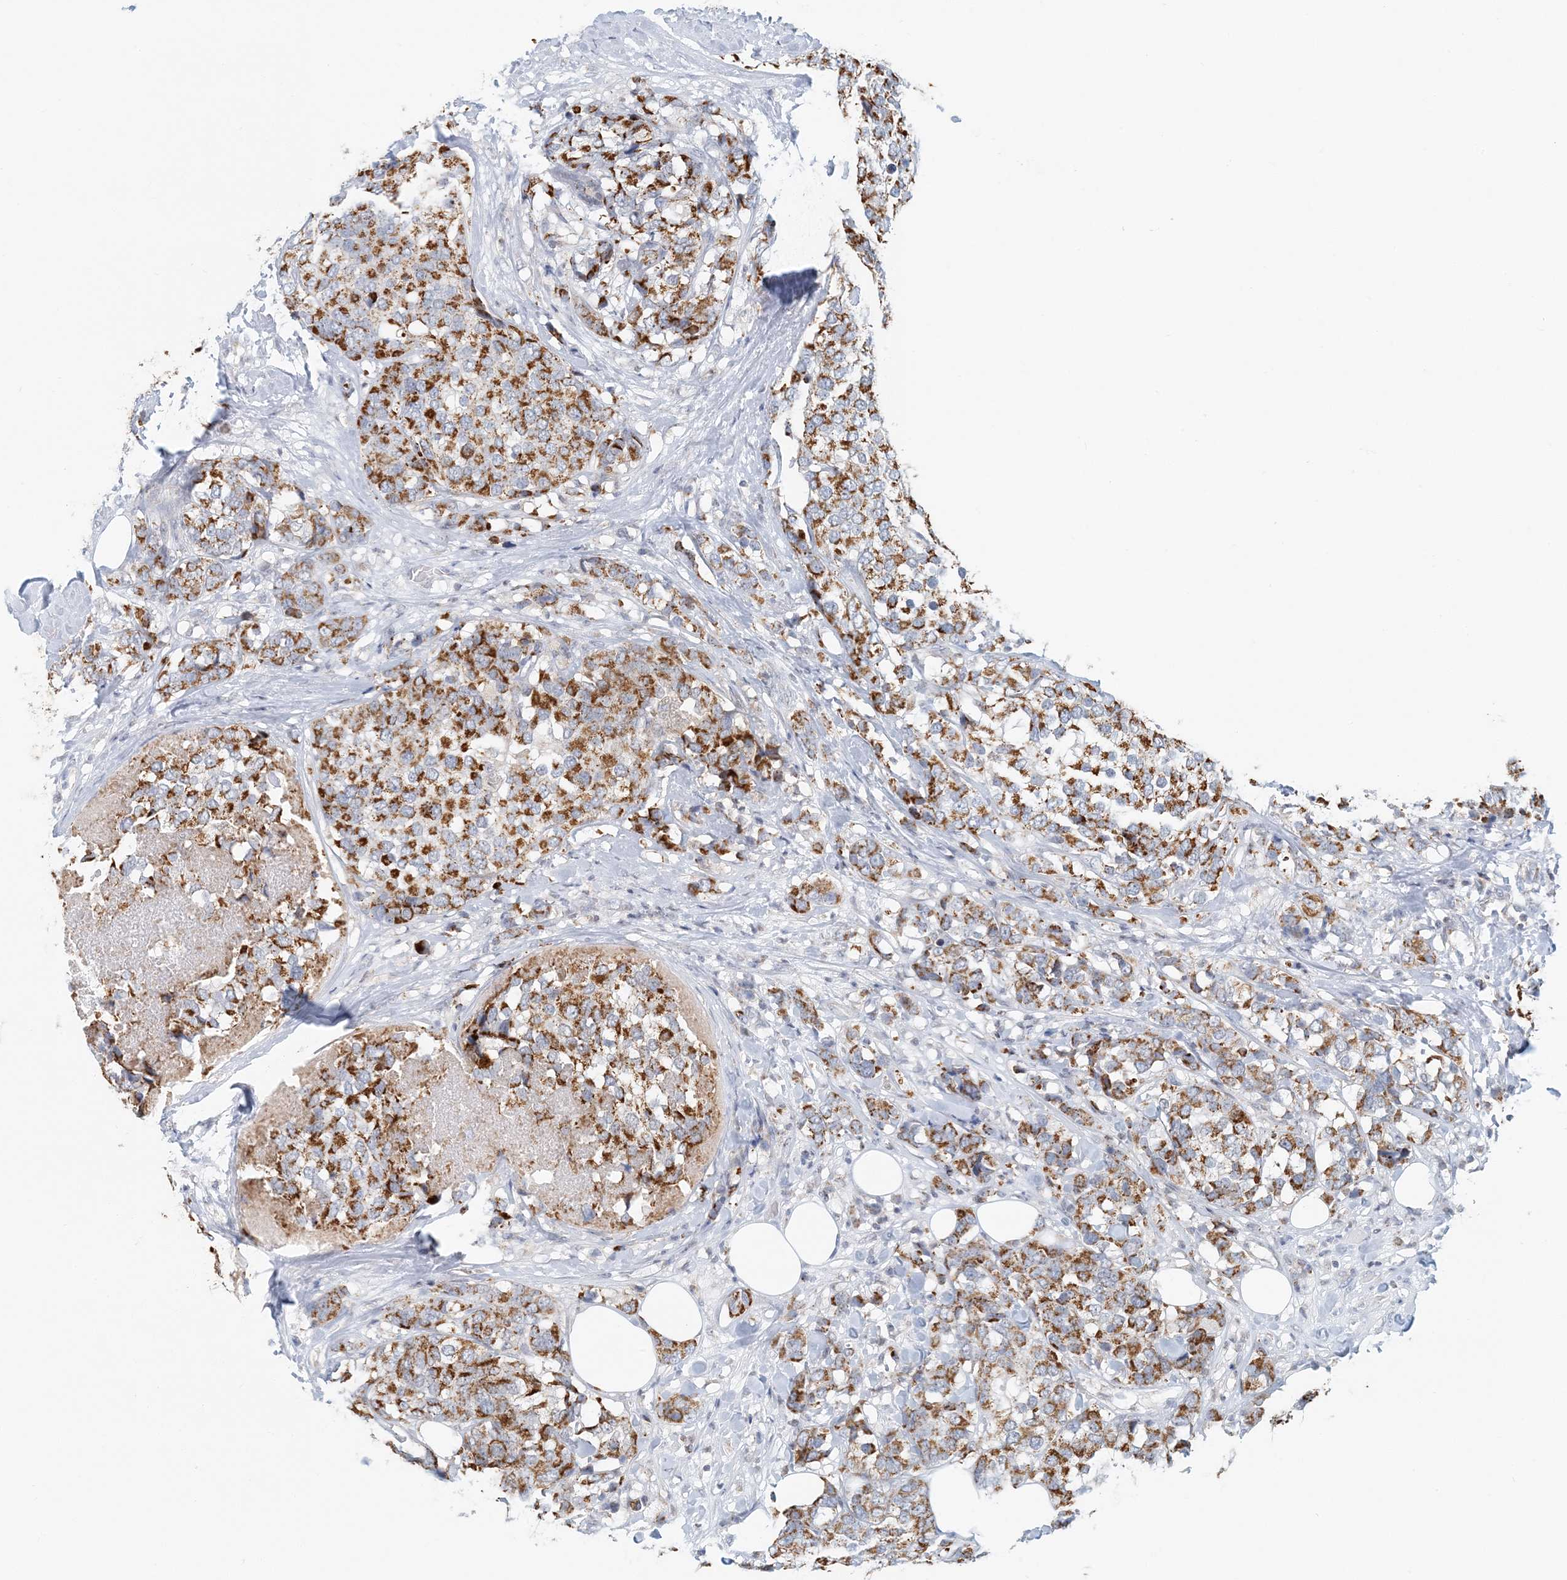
{"staining": {"intensity": "moderate", "quantity": ">75%", "location": "cytoplasmic/membranous"}, "tissue": "breast cancer", "cell_type": "Tumor cells", "image_type": "cancer", "snomed": [{"axis": "morphology", "description": "Lobular carcinoma"}, {"axis": "topography", "description": "Breast"}], "caption": "Immunohistochemical staining of human breast cancer exhibits moderate cytoplasmic/membranous protein positivity in approximately >75% of tumor cells.", "gene": "BDH1", "patient": {"sex": "female", "age": 59}}